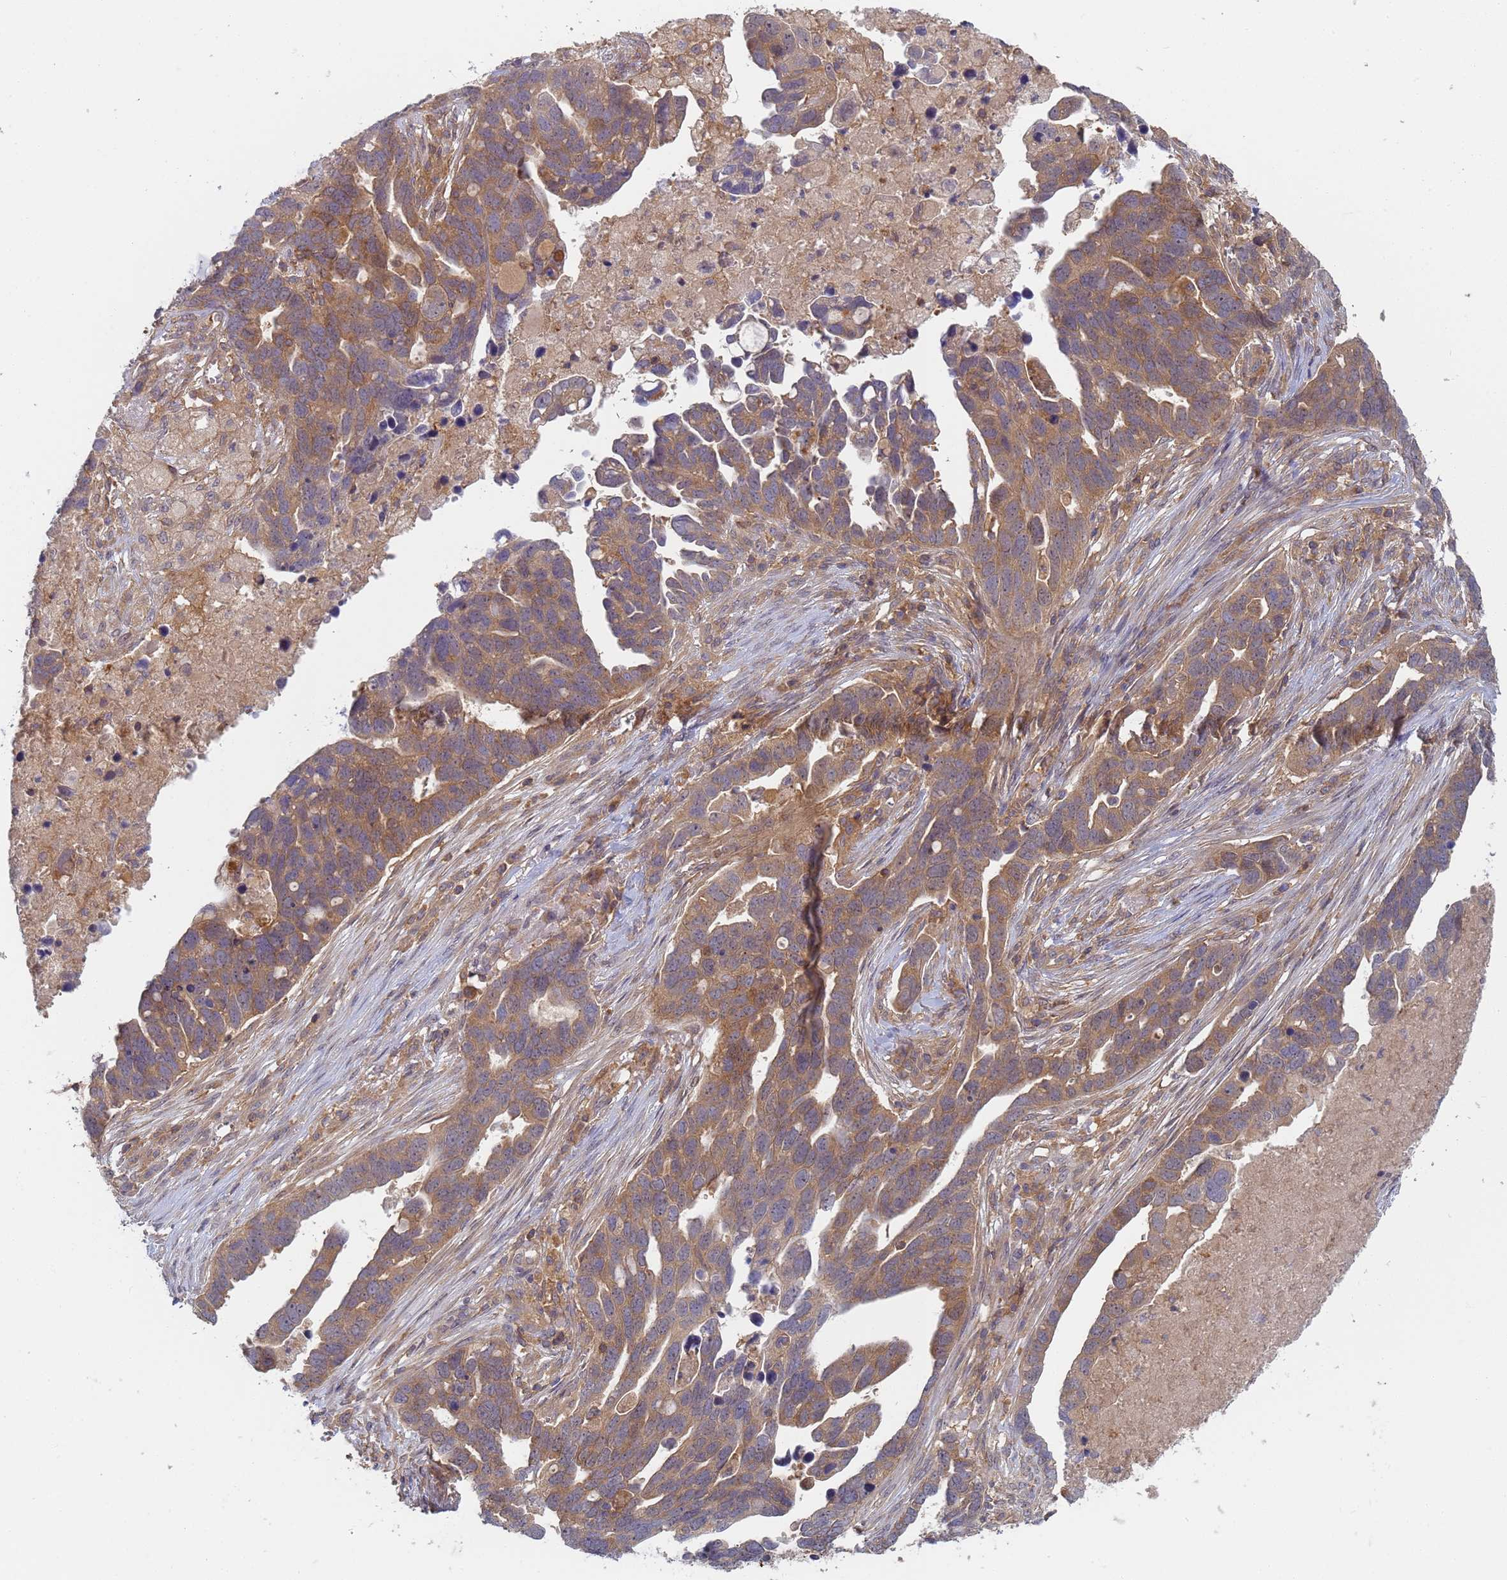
{"staining": {"intensity": "moderate", "quantity": ">75%", "location": "cytoplasmic/membranous"}, "tissue": "ovarian cancer", "cell_type": "Tumor cells", "image_type": "cancer", "snomed": [{"axis": "morphology", "description": "Cystadenocarcinoma, serous, NOS"}, {"axis": "topography", "description": "Ovary"}], "caption": "This is an image of immunohistochemistry (IHC) staining of ovarian cancer, which shows moderate staining in the cytoplasmic/membranous of tumor cells.", "gene": "SHARPIN", "patient": {"sex": "female", "age": 54}}